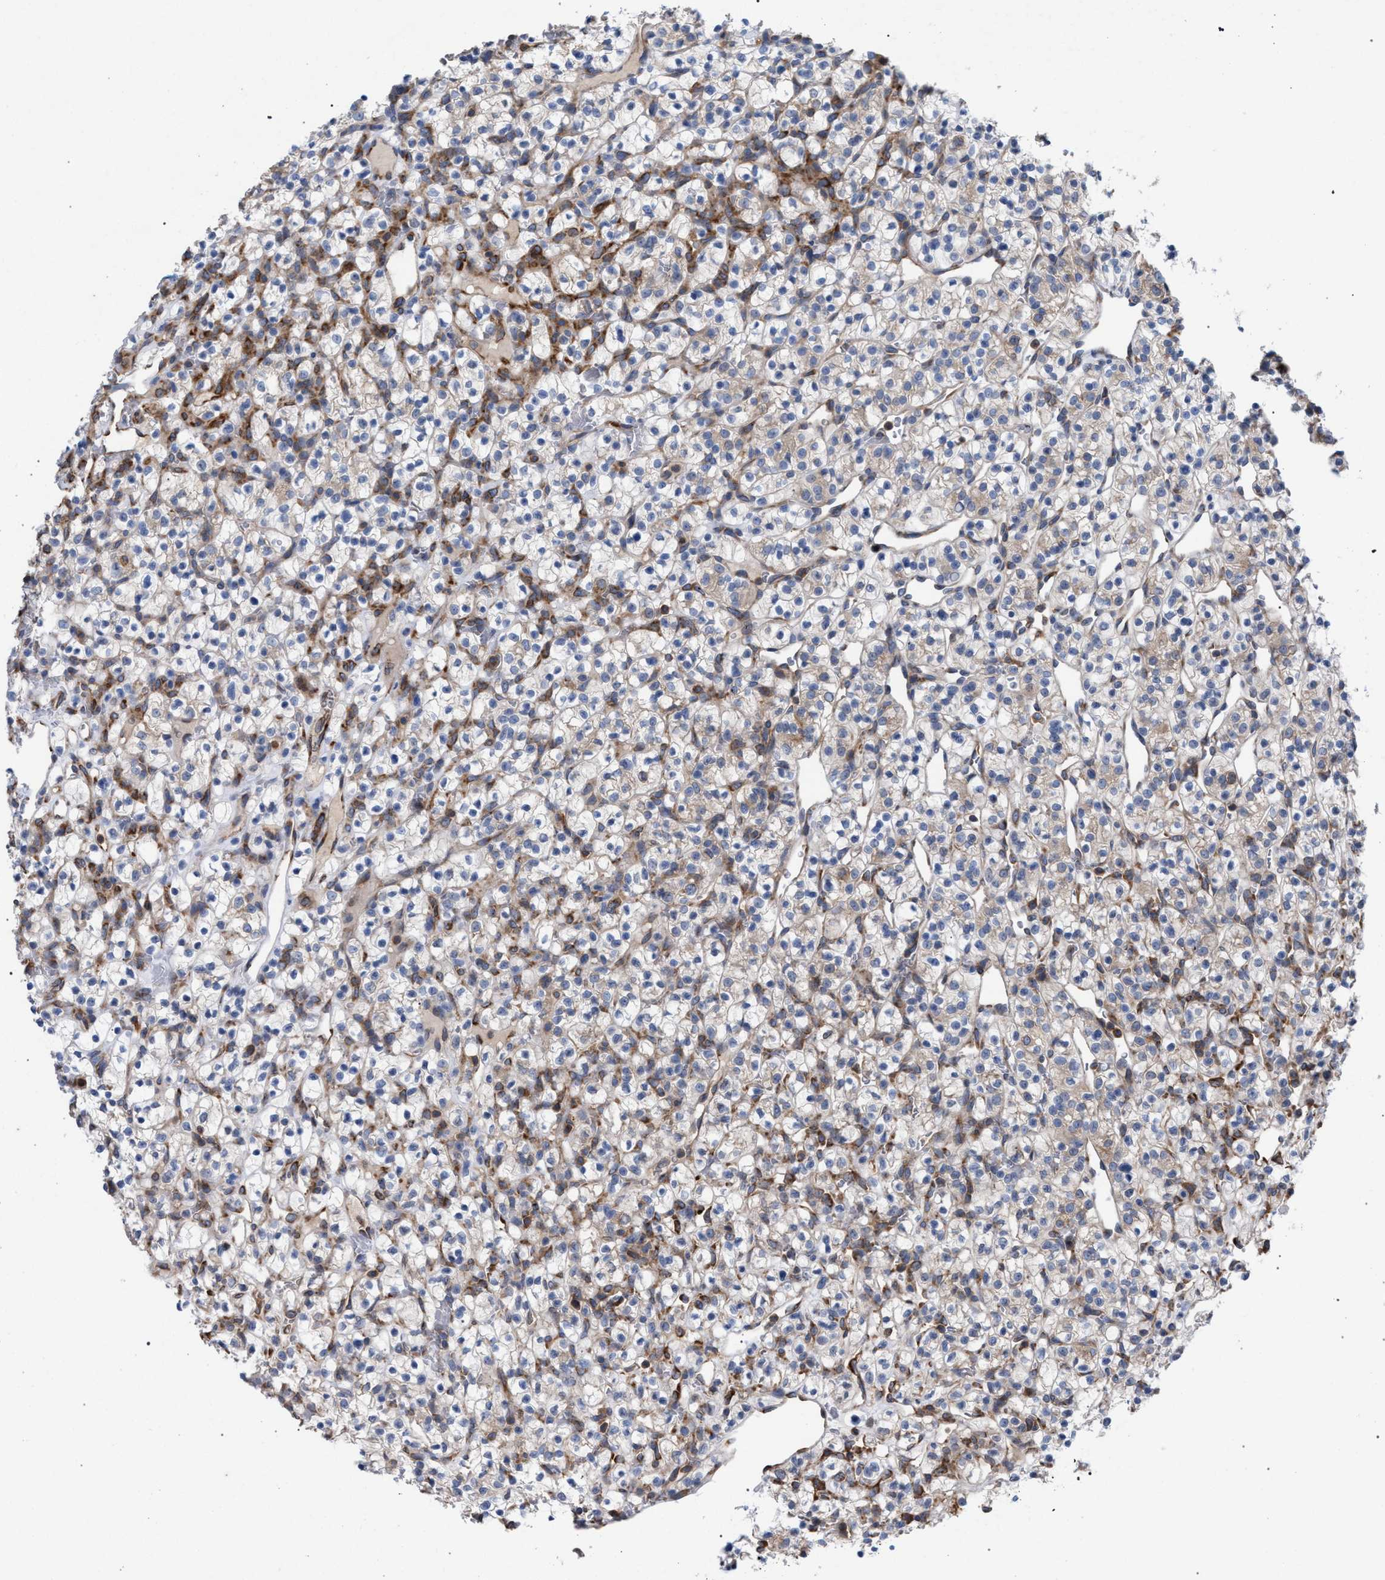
{"staining": {"intensity": "weak", "quantity": "<25%", "location": "cytoplasmic/membranous"}, "tissue": "renal cancer", "cell_type": "Tumor cells", "image_type": "cancer", "snomed": [{"axis": "morphology", "description": "Adenocarcinoma, NOS"}, {"axis": "topography", "description": "Kidney"}], "caption": "Human renal cancer (adenocarcinoma) stained for a protein using immunohistochemistry shows no staining in tumor cells.", "gene": "CDR2L", "patient": {"sex": "female", "age": 57}}